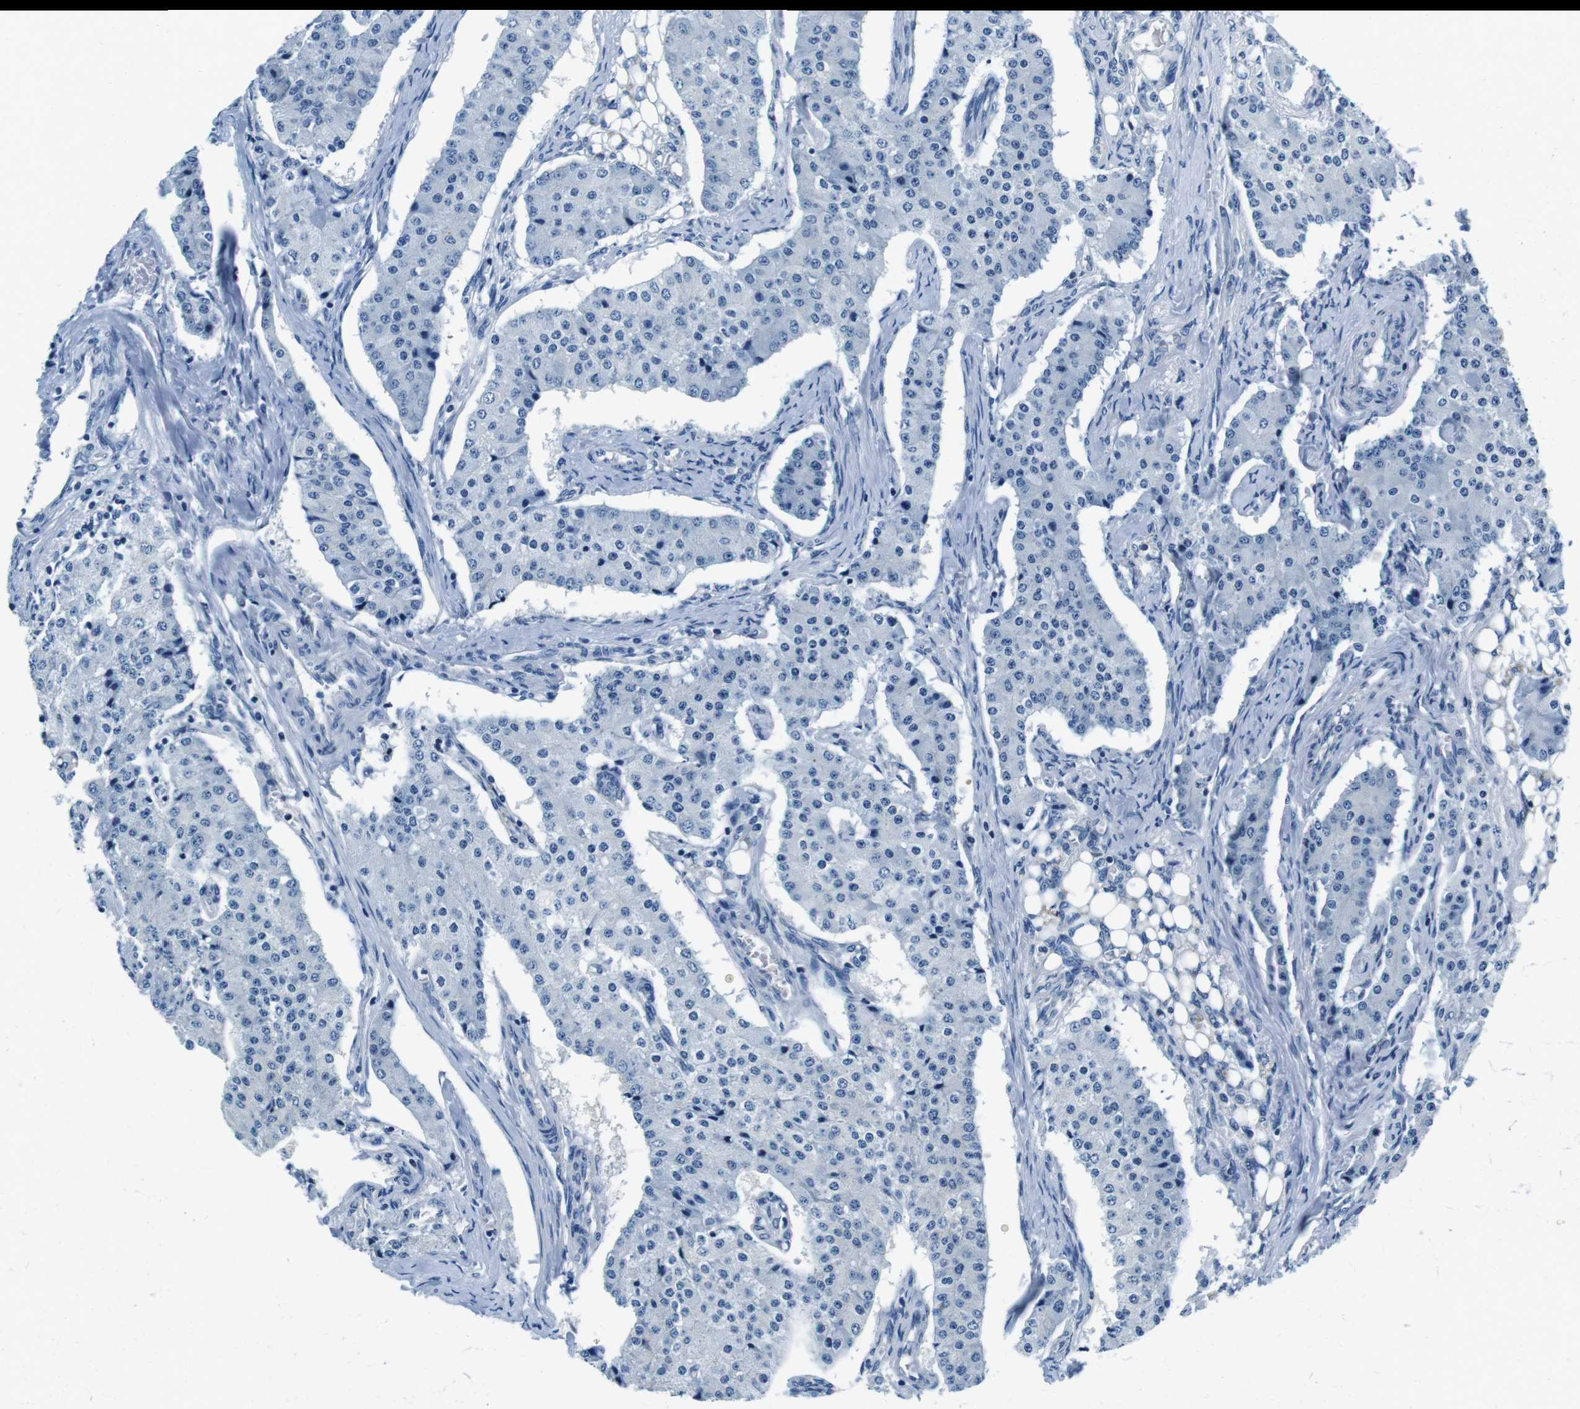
{"staining": {"intensity": "negative", "quantity": "none", "location": "none"}, "tissue": "carcinoid", "cell_type": "Tumor cells", "image_type": "cancer", "snomed": [{"axis": "morphology", "description": "Carcinoid, malignant, NOS"}, {"axis": "topography", "description": "Colon"}], "caption": "Immunohistochemistry of human carcinoid (malignant) exhibits no positivity in tumor cells.", "gene": "KCNJ5", "patient": {"sex": "female", "age": 52}}